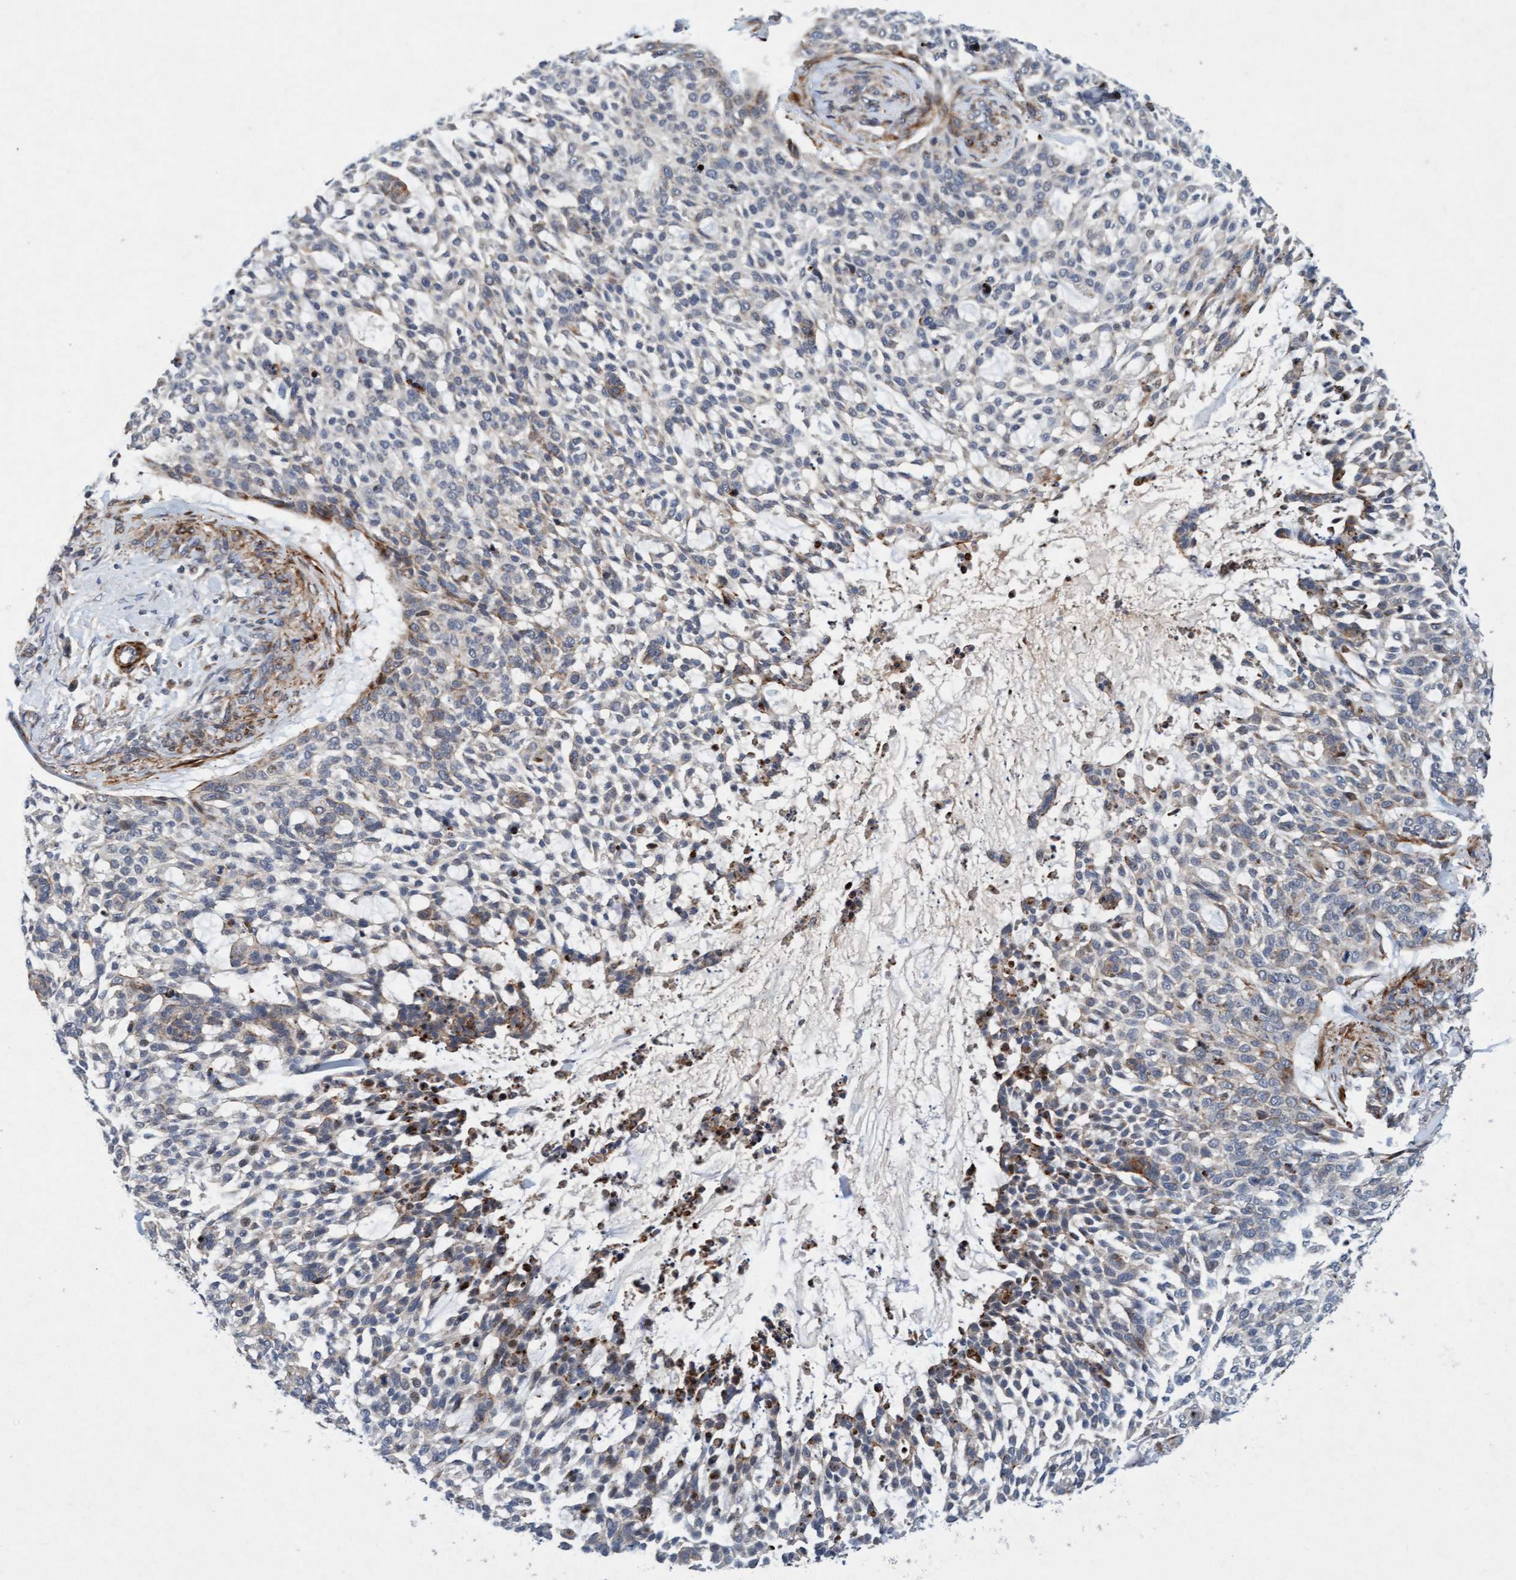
{"staining": {"intensity": "moderate", "quantity": "<25%", "location": "cytoplasmic/membranous"}, "tissue": "skin cancer", "cell_type": "Tumor cells", "image_type": "cancer", "snomed": [{"axis": "morphology", "description": "Basal cell carcinoma"}, {"axis": "topography", "description": "Skin"}], "caption": "A micrograph of skin cancer stained for a protein shows moderate cytoplasmic/membranous brown staining in tumor cells.", "gene": "TMEM70", "patient": {"sex": "female", "age": 64}}